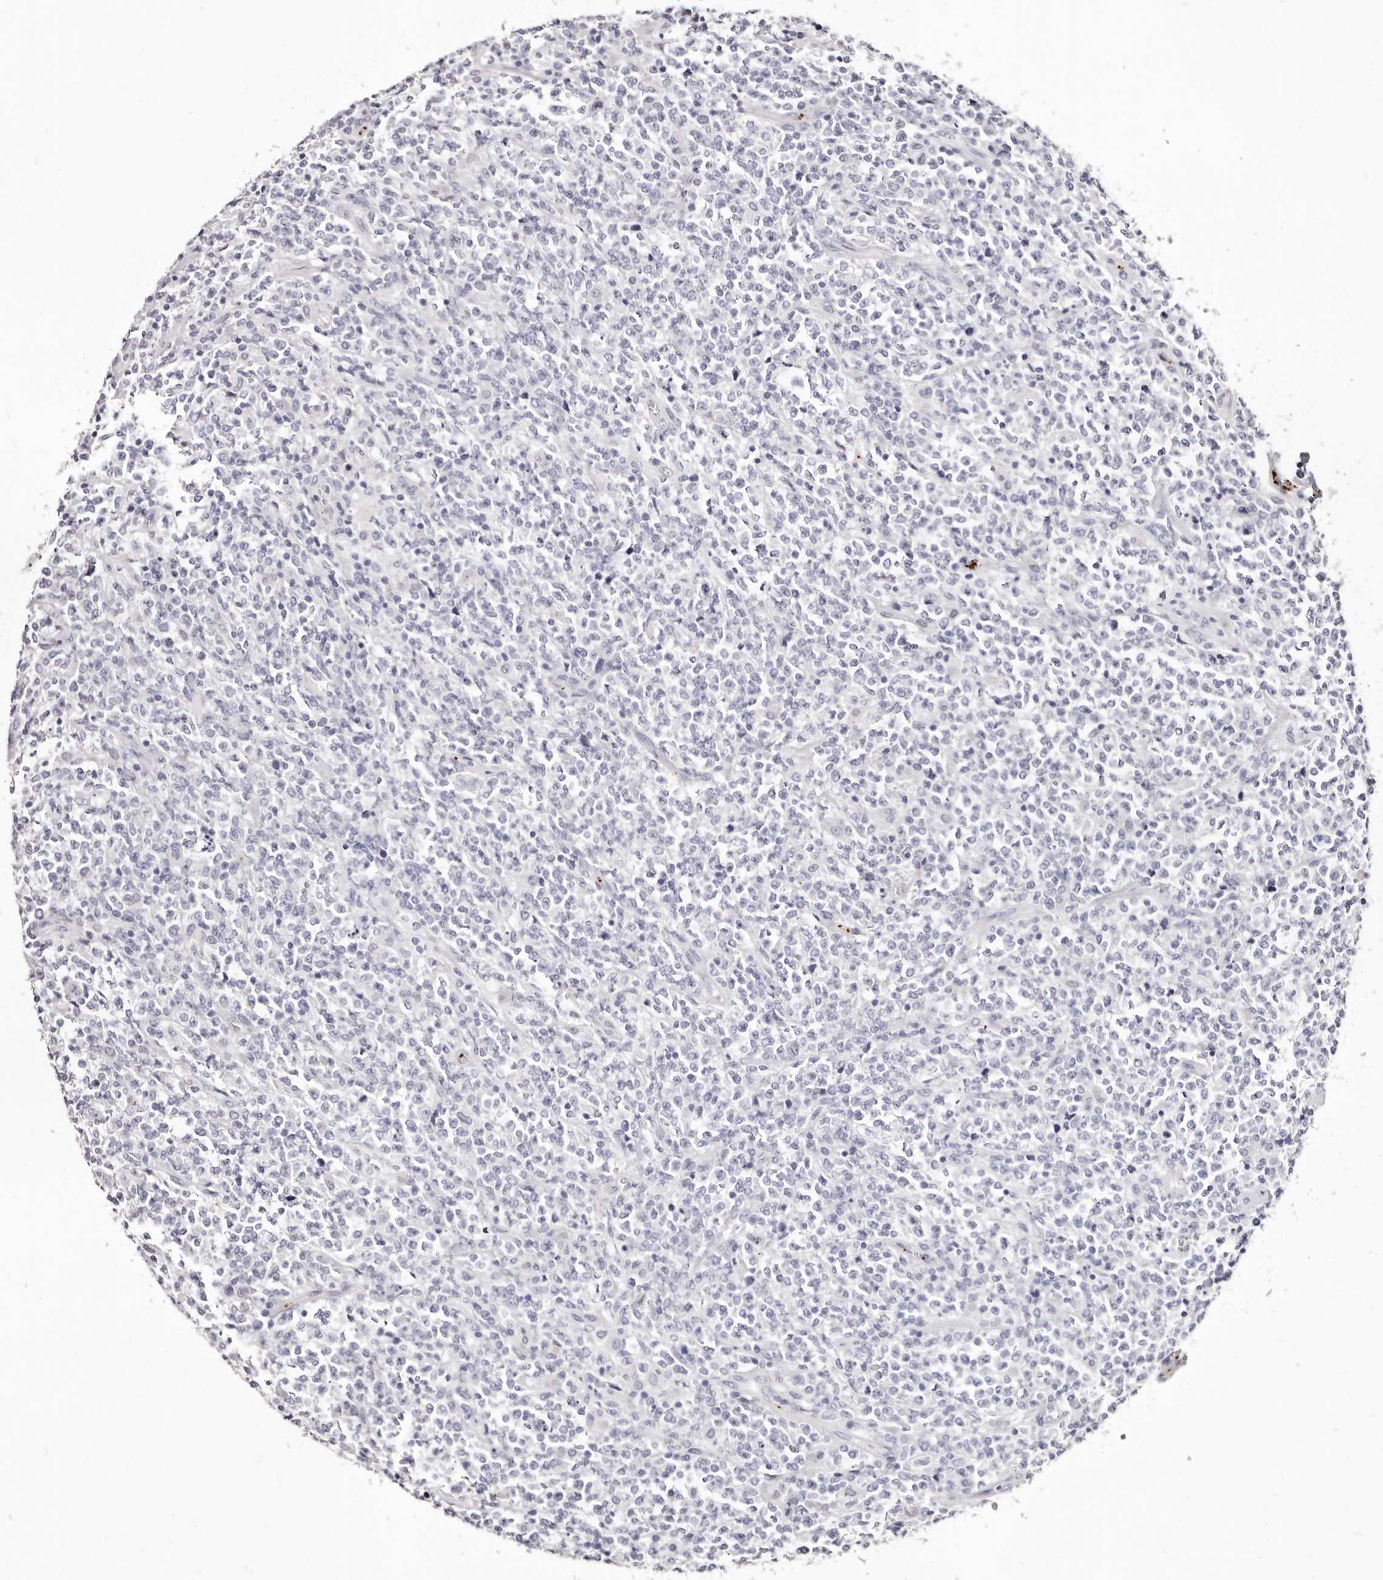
{"staining": {"intensity": "negative", "quantity": "none", "location": "none"}, "tissue": "lymphoma", "cell_type": "Tumor cells", "image_type": "cancer", "snomed": [{"axis": "morphology", "description": "Malignant lymphoma, non-Hodgkin's type, High grade"}, {"axis": "topography", "description": "Soft tissue"}], "caption": "This histopathology image is of malignant lymphoma, non-Hodgkin's type (high-grade) stained with immunohistochemistry to label a protein in brown with the nuclei are counter-stained blue. There is no positivity in tumor cells.", "gene": "PF4", "patient": {"sex": "male", "age": 18}}